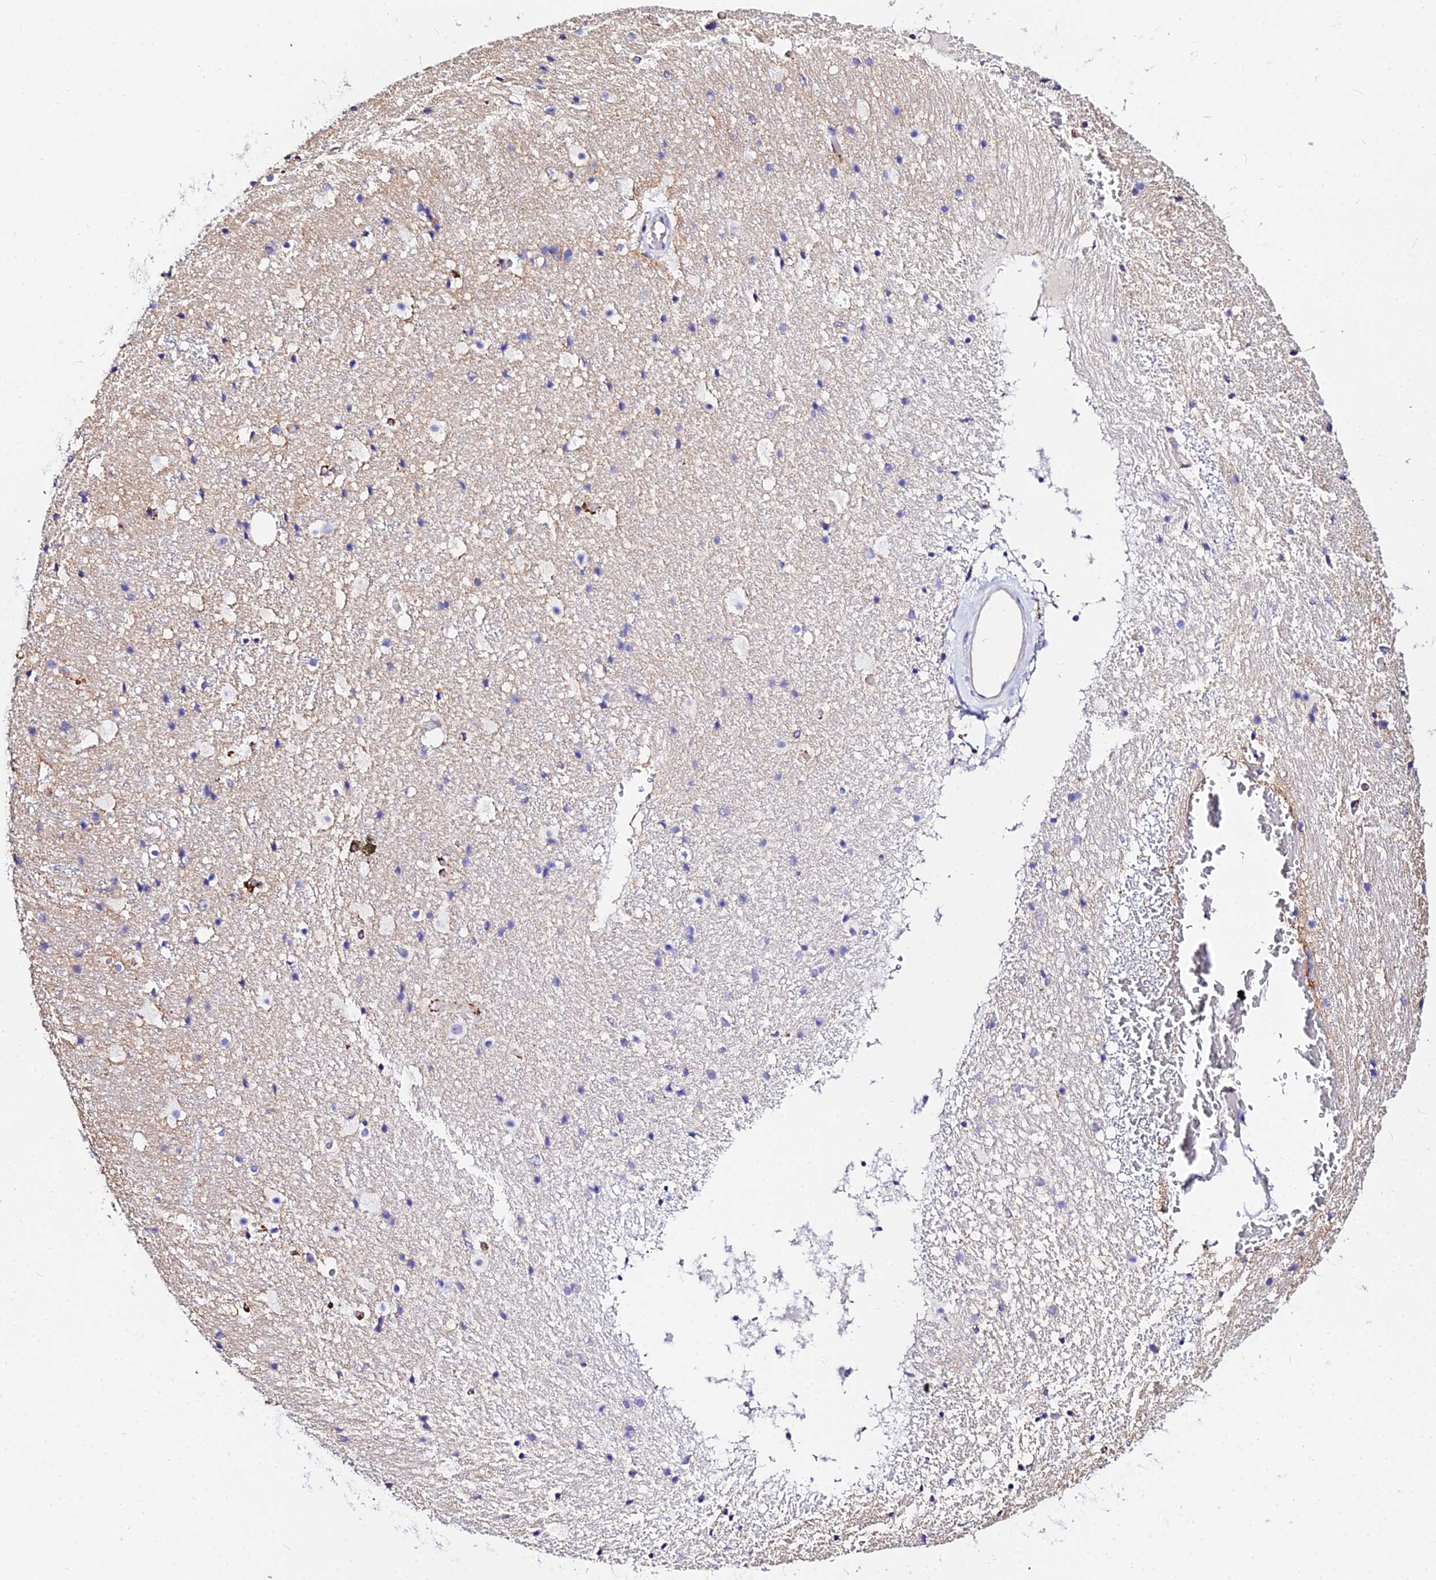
{"staining": {"intensity": "negative", "quantity": "none", "location": "none"}, "tissue": "hippocampus", "cell_type": "Glial cells", "image_type": "normal", "snomed": [{"axis": "morphology", "description": "Normal tissue, NOS"}, {"axis": "topography", "description": "Hippocampus"}], "caption": "This micrograph is of benign hippocampus stained with IHC to label a protein in brown with the nuclei are counter-stained blue. There is no staining in glial cells. (DAB immunohistochemistry (IHC) visualized using brightfield microscopy, high magnification).", "gene": "DAW1", "patient": {"sex": "female", "age": 52}}